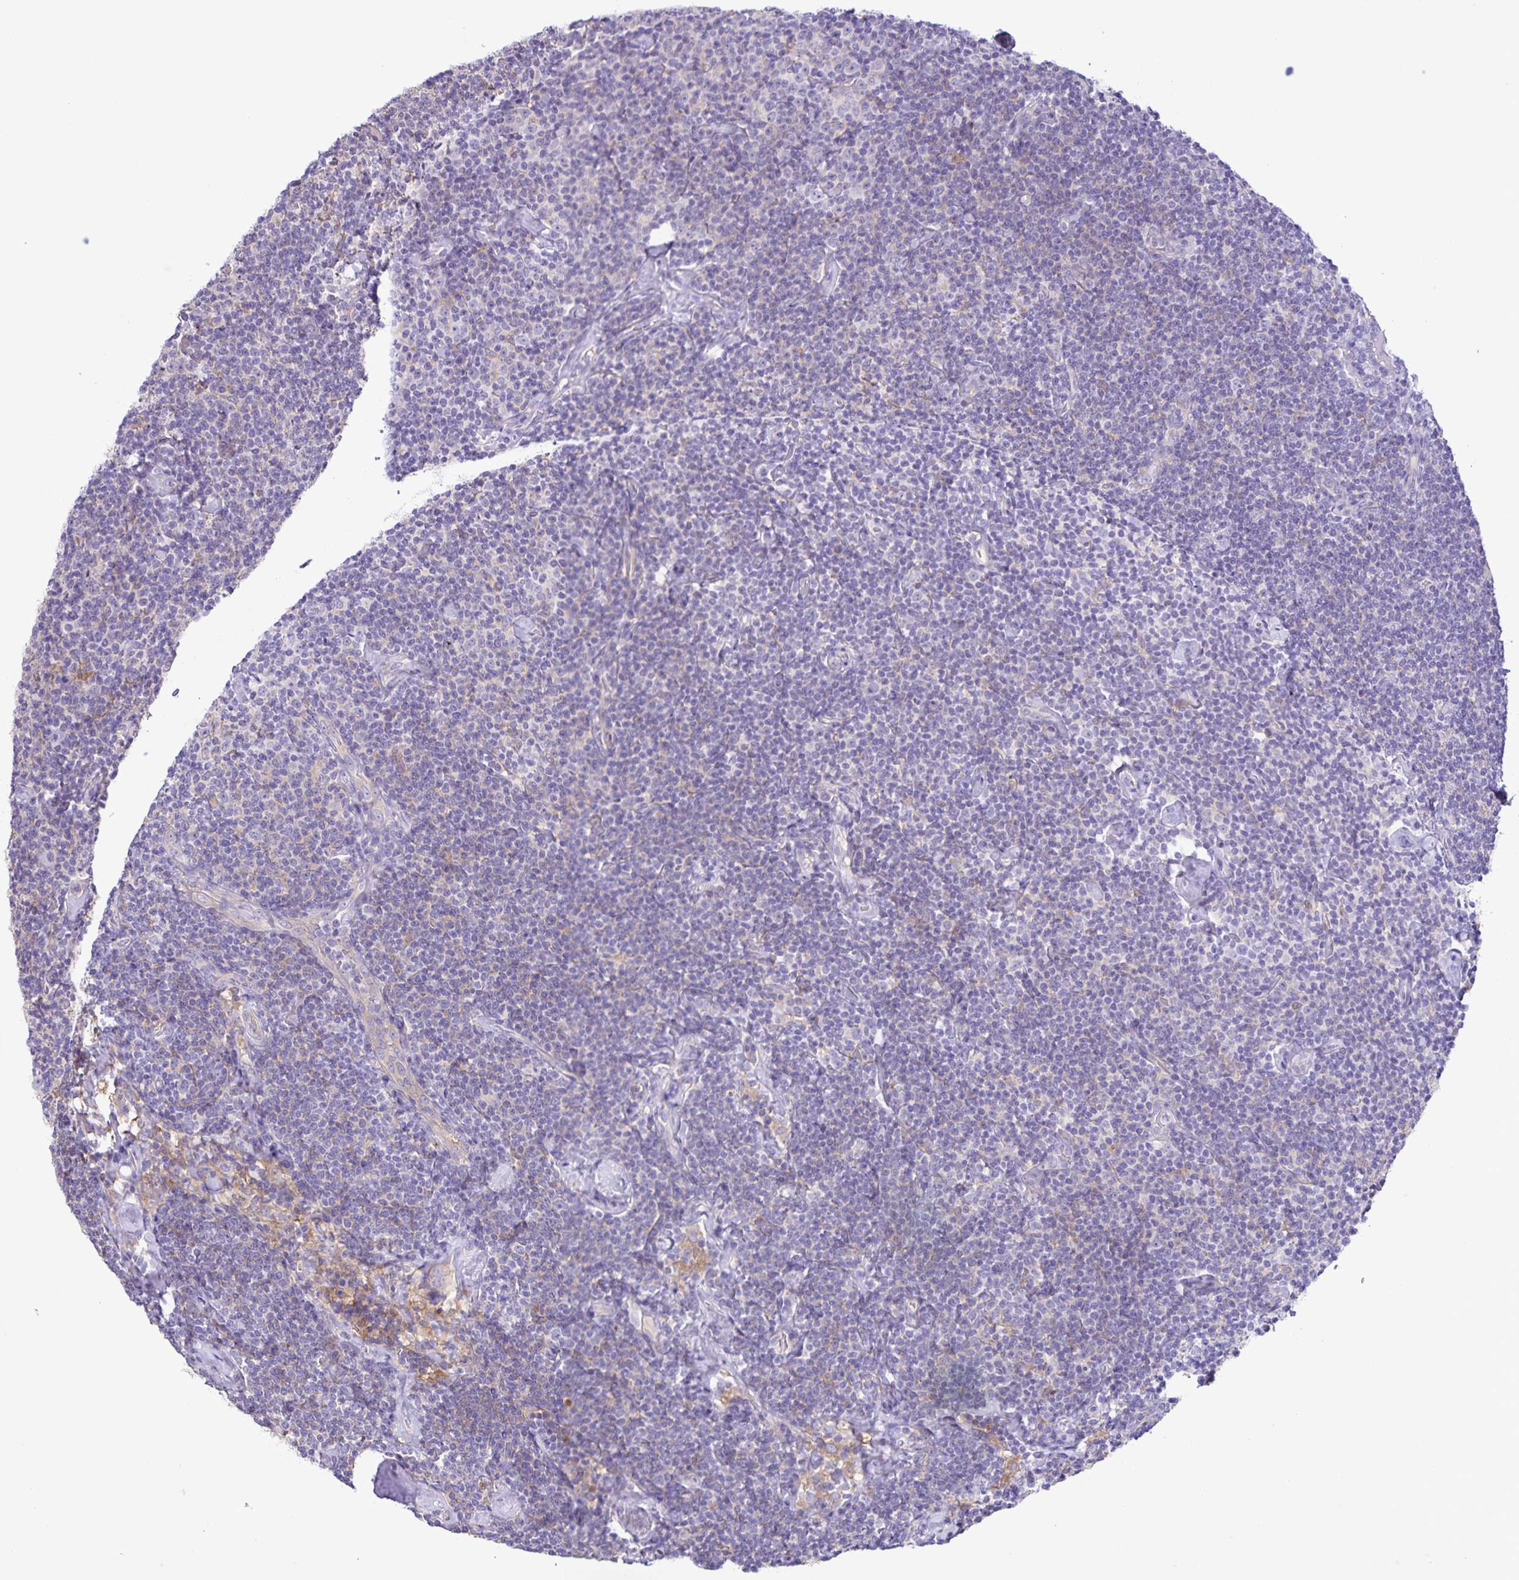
{"staining": {"intensity": "negative", "quantity": "none", "location": "none"}, "tissue": "lymphoma", "cell_type": "Tumor cells", "image_type": "cancer", "snomed": [{"axis": "morphology", "description": "Malignant lymphoma, non-Hodgkin's type, Low grade"}, {"axis": "topography", "description": "Lymph node"}], "caption": "Low-grade malignant lymphoma, non-Hodgkin's type stained for a protein using immunohistochemistry (IHC) reveals no staining tumor cells.", "gene": "BOLL", "patient": {"sex": "male", "age": 81}}